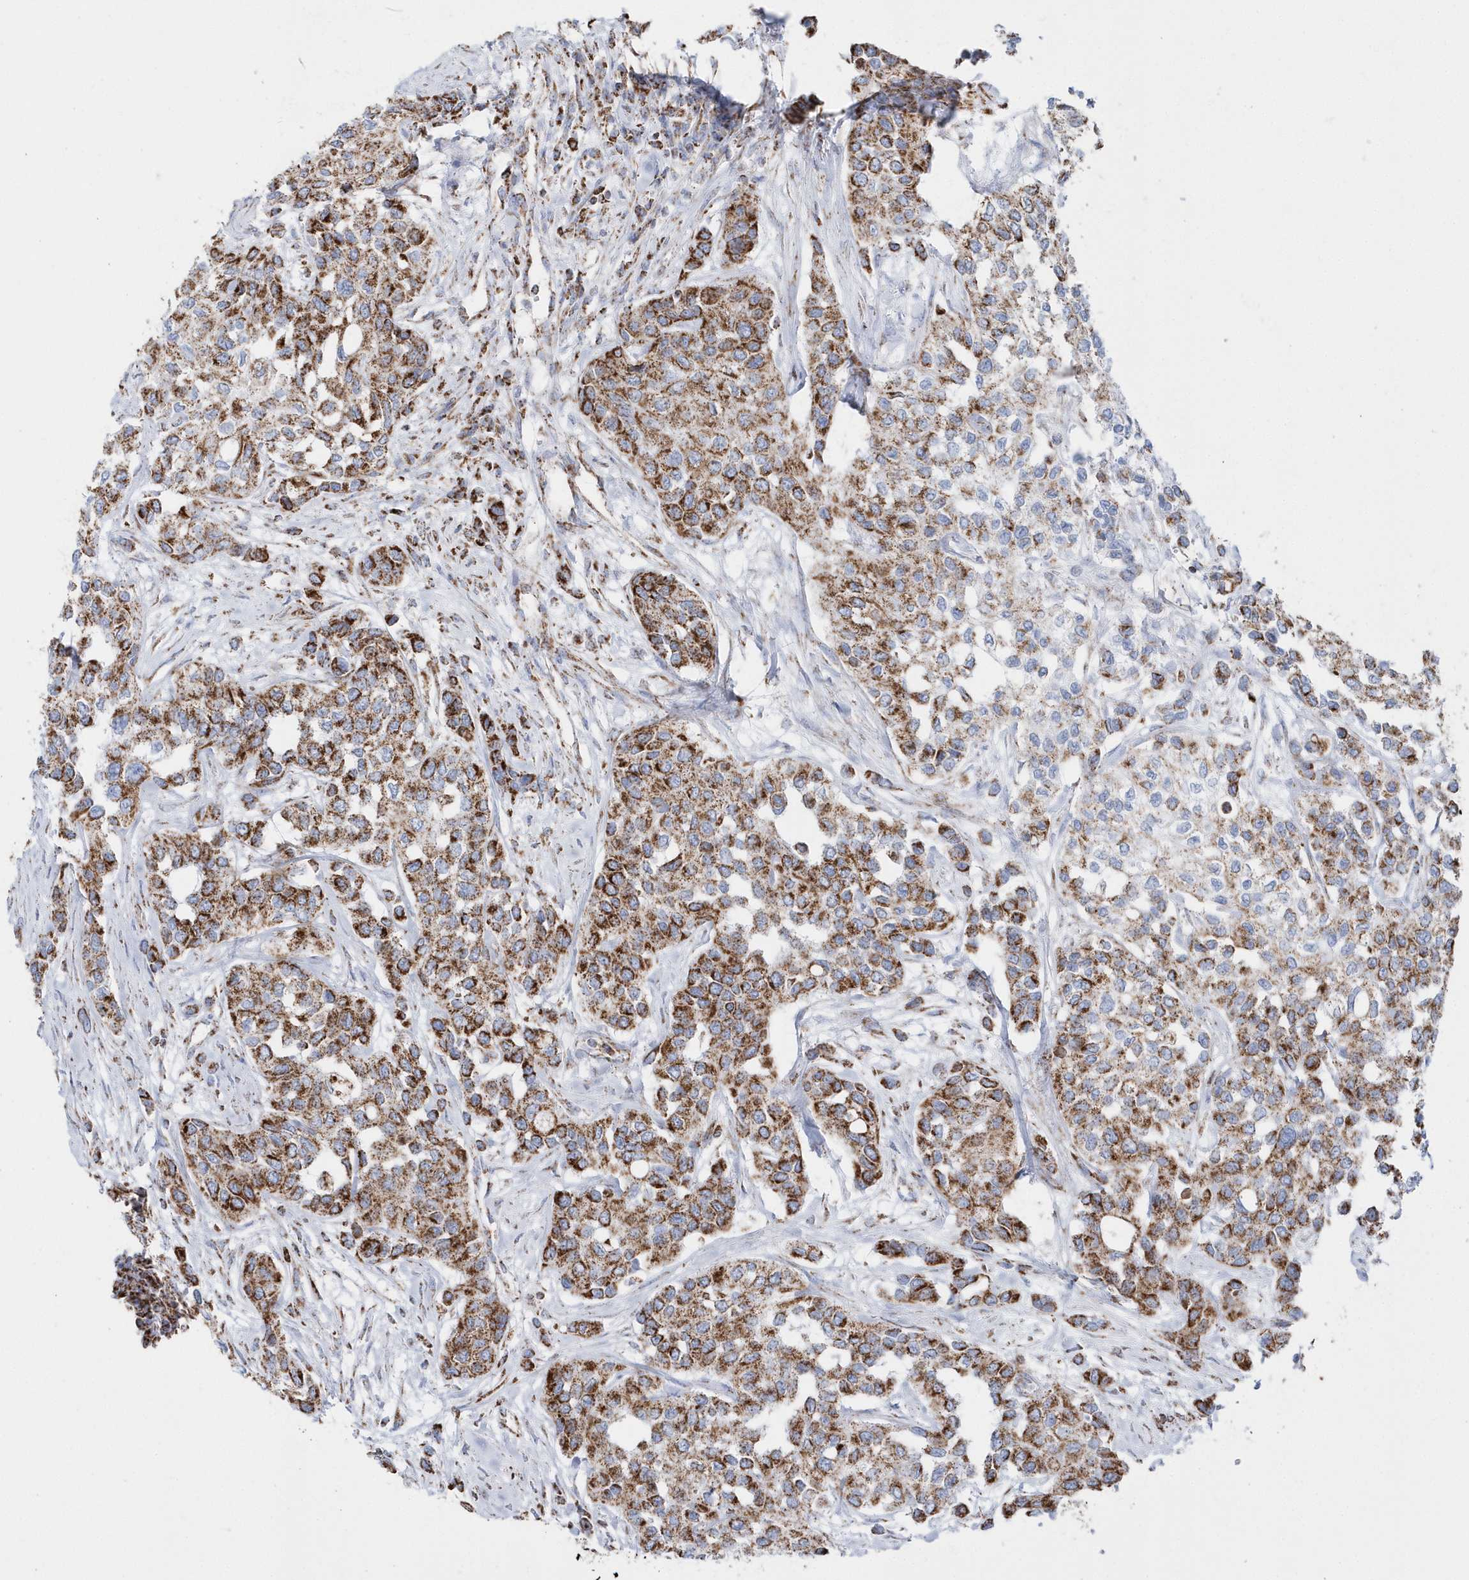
{"staining": {"intensity": "moderate", "quantity": ">75%", "location": "cytoplasmic/membranous"}, "tissue": "urothelial cancer", "cell_type": "Tumor cells", "image_type": "cancer", "snomed": [{"axis": "morphology", "description": "Normal tissue, NOS"}, {"axis": "morphology", "description": "Urothelial carcinoma, High grade"}, {"axis": "topography", "description": "Vascular tissue"}, {"axis": "topography", "description": "Urinary bladder"}], "caption": "Human high-grade urothelial carcinoma stained with a brown dye exhibits moderate cytoplasmic/membranous positive staining in approximately >75% of tumor cells.", "gene": "TMCO6", "patient": {"sex": "female", "age": 56}}